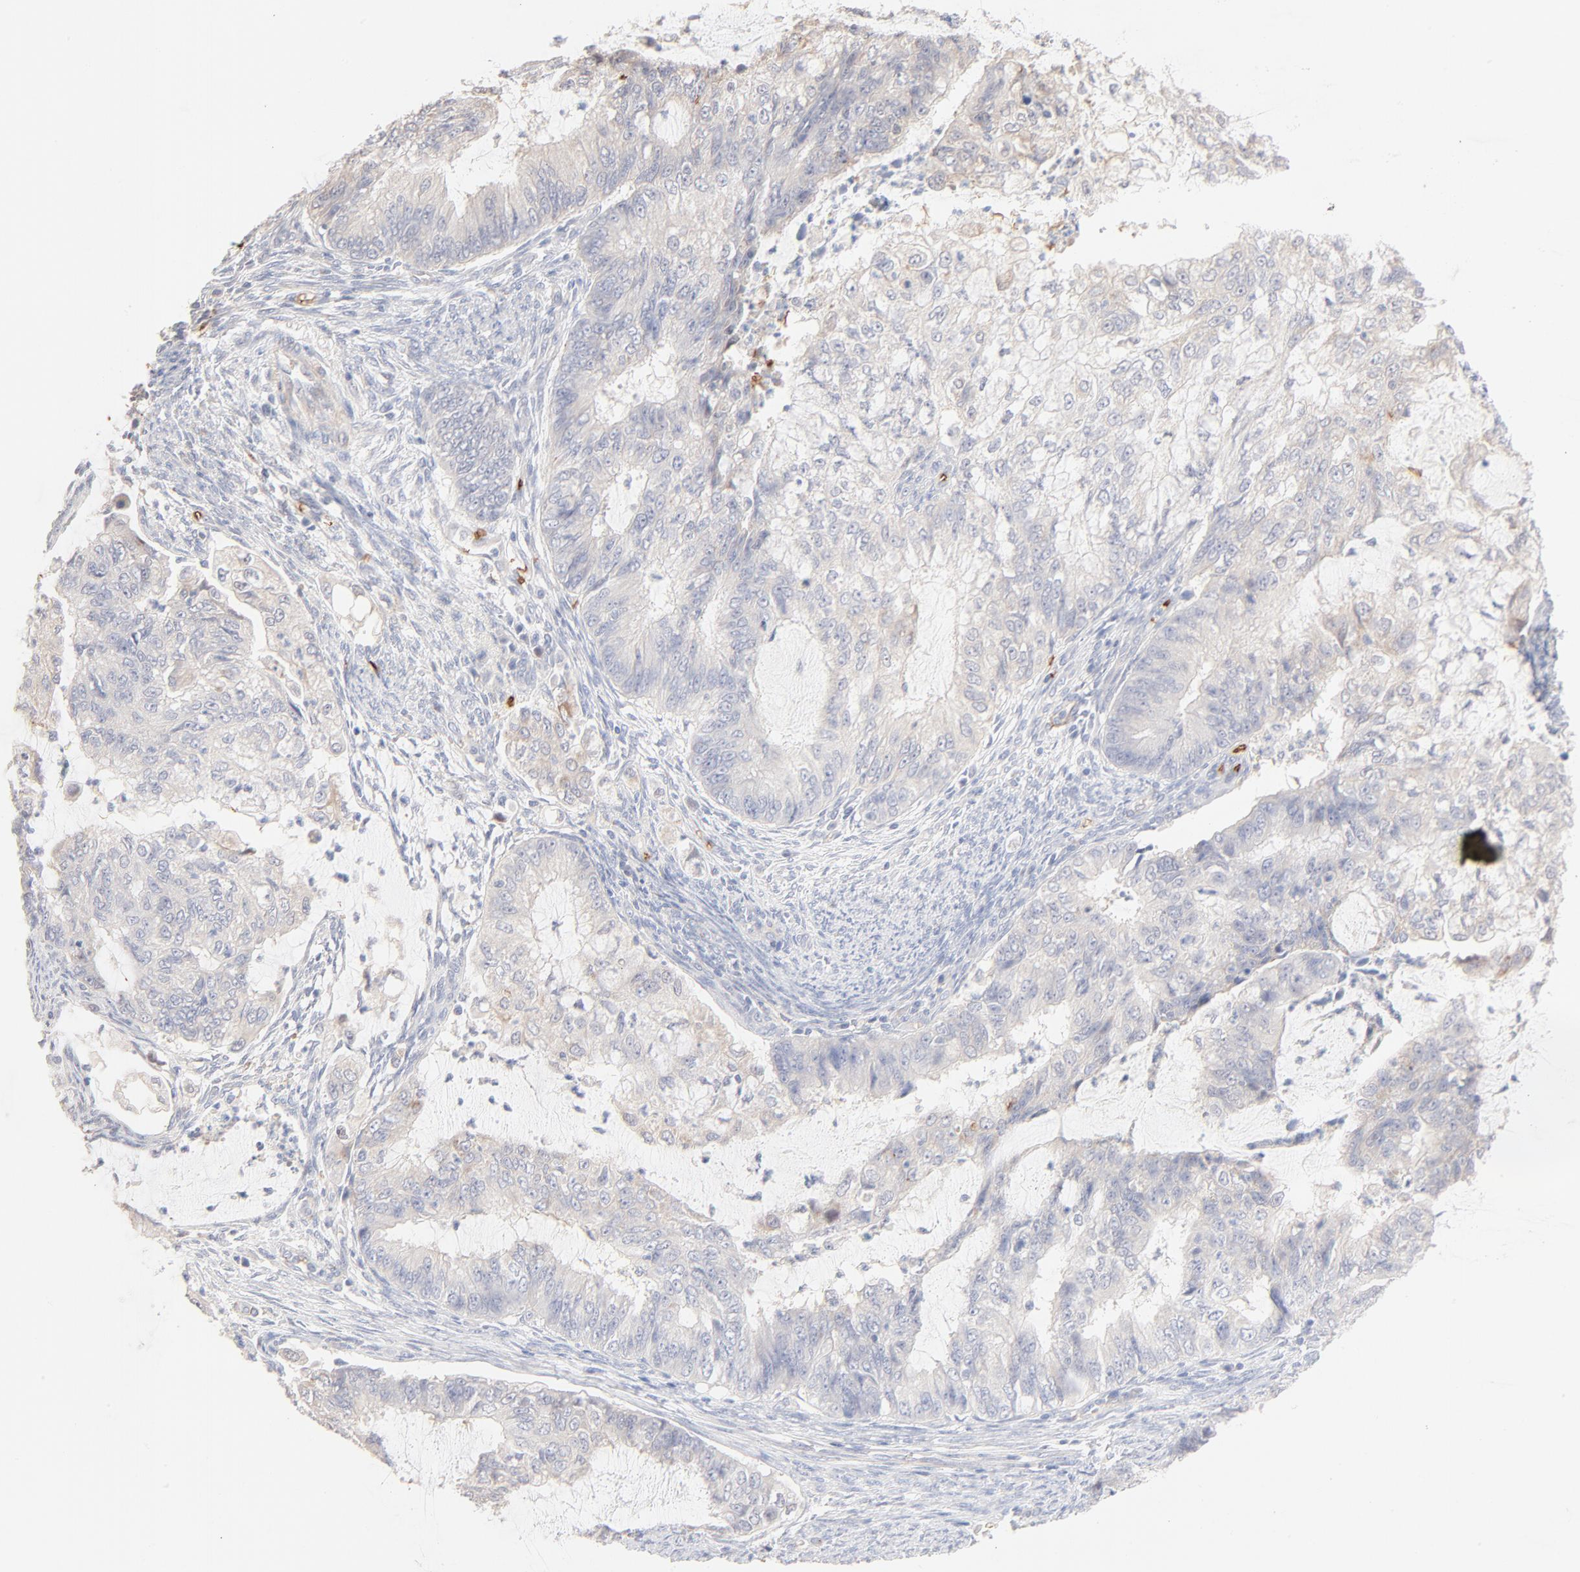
{"staining": {"intensity": "negative", "quantity": "none", "location": "none"}, "tissue": "endometrial cancer", "cell_type": "Tumor cells", "image_type": "cancer", "snomed": [{"axis": "morphology", "description": "Adenocarcinoma, NOS"}, {"axis": "topography", "description": "Endometrium"}], "caption": "This photomicrograph is of endometrial adenocarcinoma stained with IHC to label a protein in brown with the nuclei are counter-stained blue. There is no positivity in tumor cells. (DAB IHC, high magnification).", "gene": "SPTB", "patient": {"sex": "female", "age": 75}}